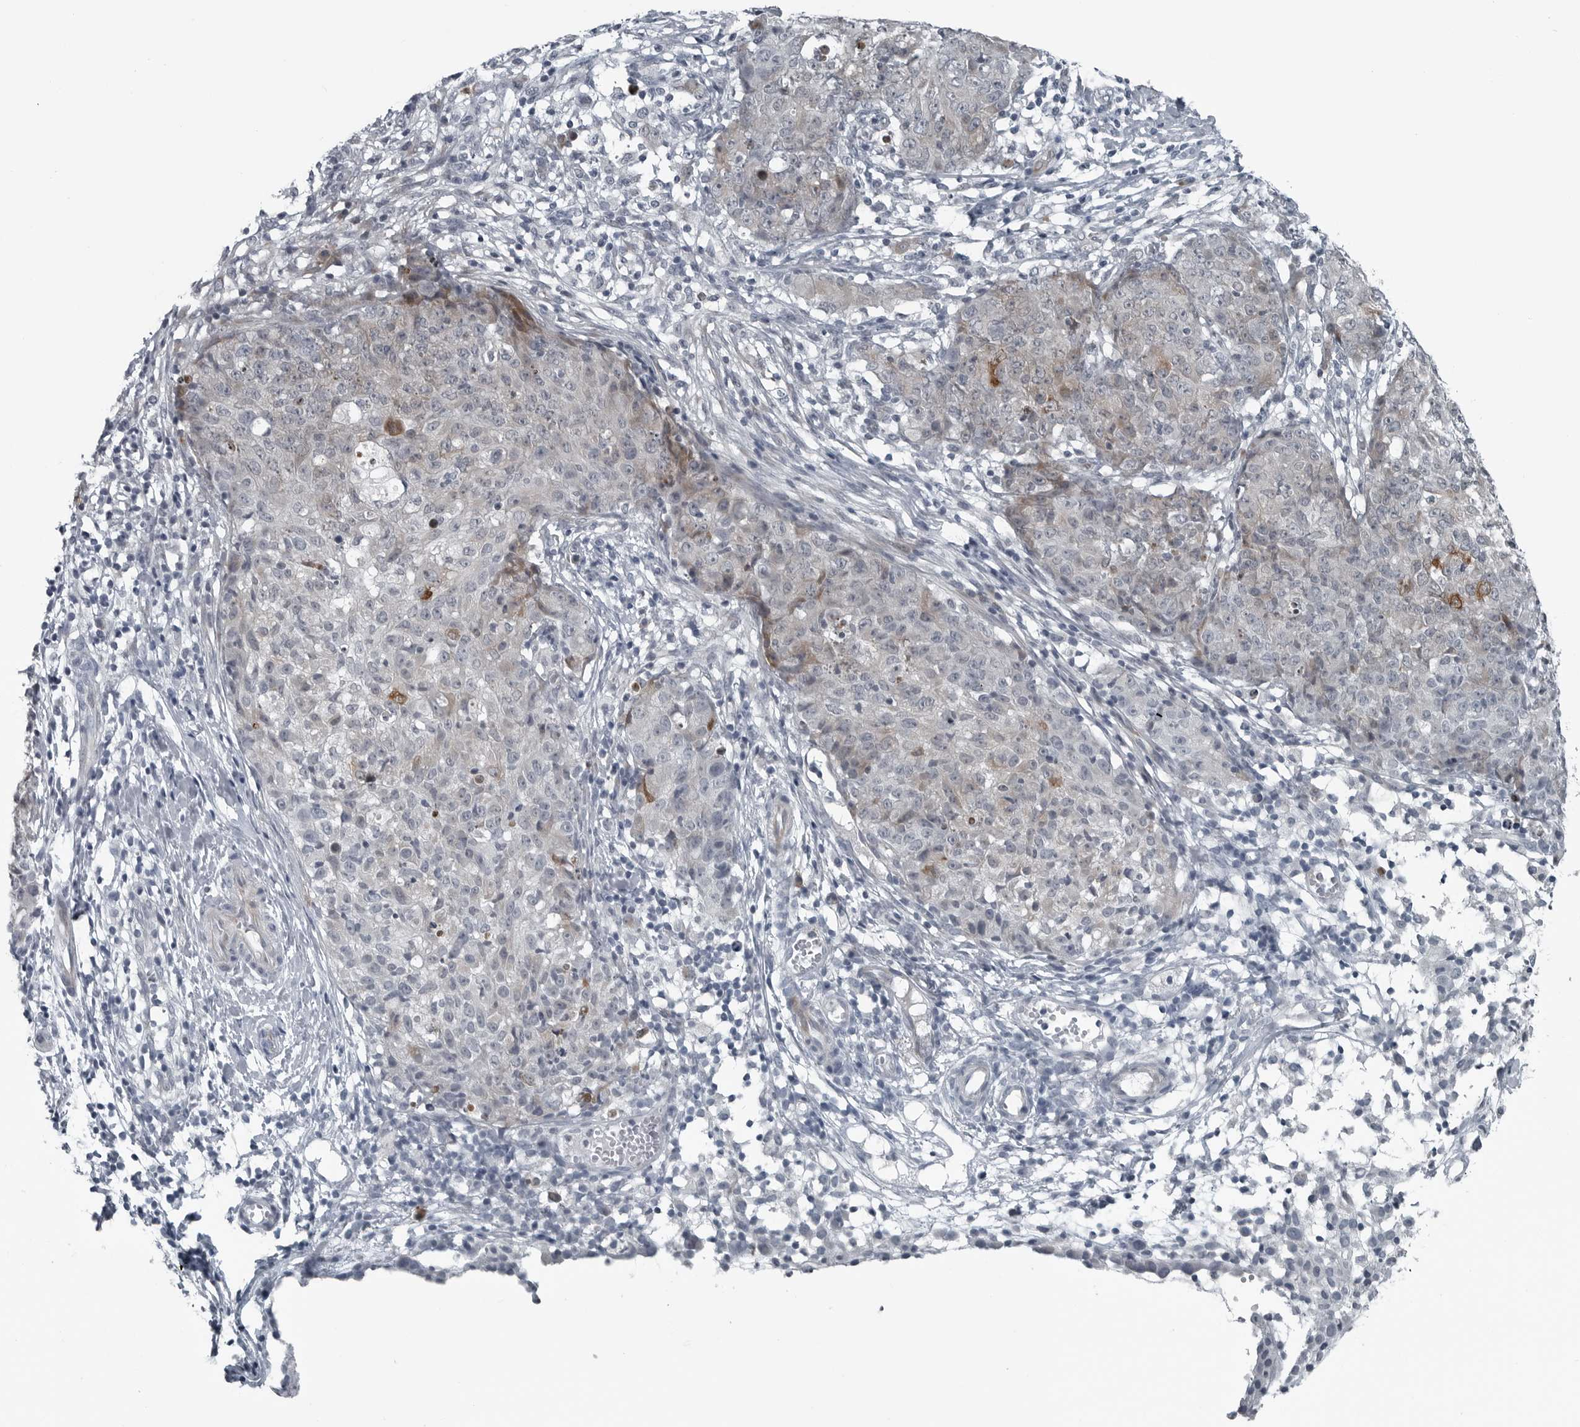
{"staining": {"intensity": "weak", "quantity": "<25%", "location": "cytoplasmic/membranous"}, "tissue": "ovarian cancer", "cell_type": "Tumor cells", "image_type": "cancer", "snomed": [{"axis": "morphology", "description": "Carcinoma, endometroid"}, {"axis": "topography", "description": "Ovary"}], "caption": "This is an IHC photomicrograph of human ovarian cancer. There is no positivity in tumor cells.", "gene": "DNAAF11", "patient": {"sex": "female", "age": 42}}